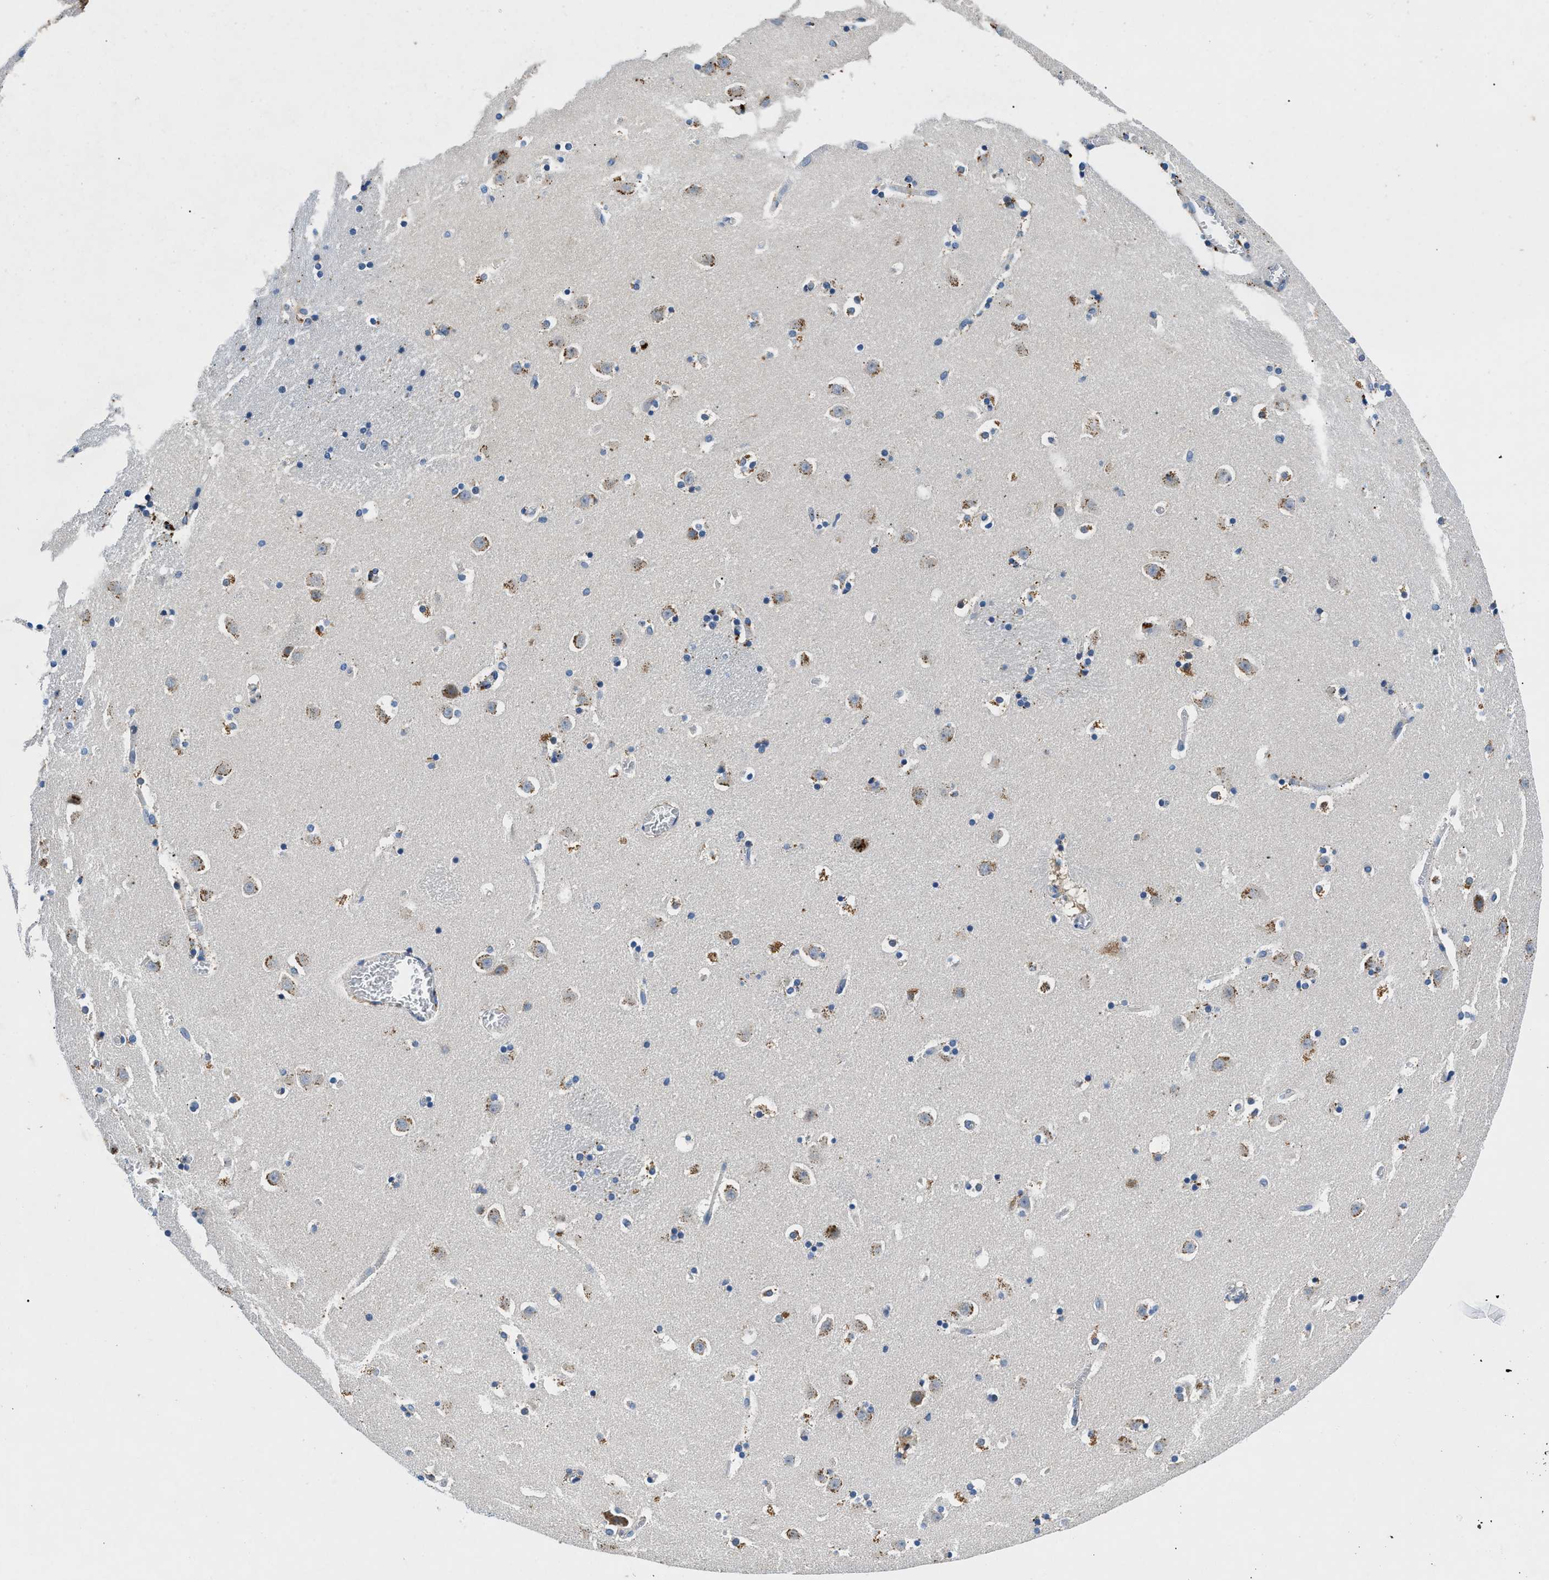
{"staining": {"intensity": "moderate", "quantity": "<25%", "location": "cytoplasmic/membranous"}, "tissue": "caudate", "cell_type": "Glial cells", "image_type": "normal", "snomed": [{"axis": "morphology", "description": "Normal tissue, NOS"}, {"axis": "topography", "description": "Lateral ventricle wall"}], "caption": "Protein expression analysis of normal caudate reveals moderate cytoplasmic/membranous staining in about <25% of glial cells.", "gene": "ADGRE3", "patient": {"sex": "male", "age": 45}}